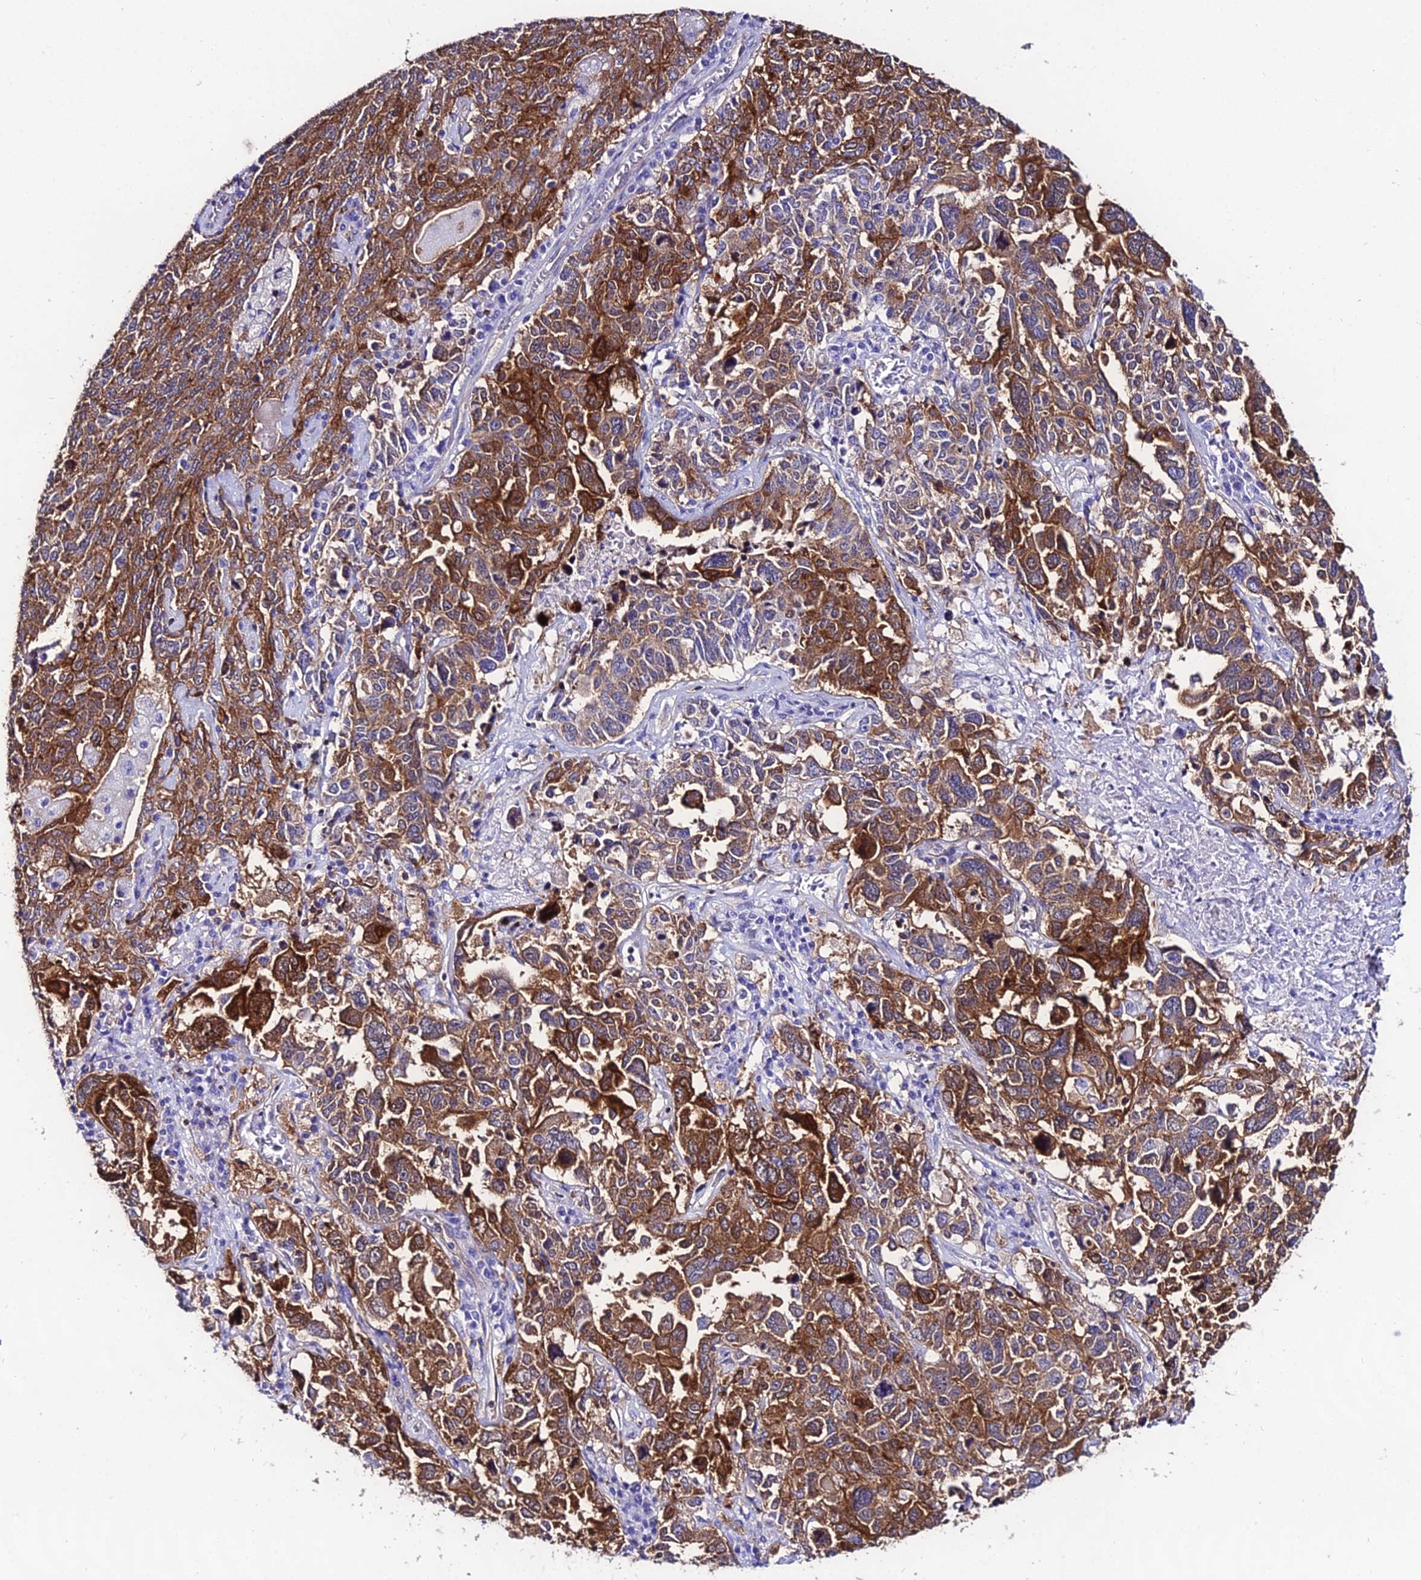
{"staining": {"intensity": "moderate", "quantity": ">75%", "location": "cytoplasmic/membranous"}, "tissue": "ovarian cancer", "cell_type": "Tumor cells", "image_type": "cancer", "snomed": [{"axis": "morphology", "description": "Carcinoma, endometroid"}, {"axis": "topography", "description": "Ovary"}], "caption": "Ovarian cancer (endometroid carcinoma) stained with a brown dye exhibits moderate cytoplasmic/membranous positive expression in approximately >75% of tumor cells.", "gene": "S100A16", "patient": {"sex": "female", "age": 62}}